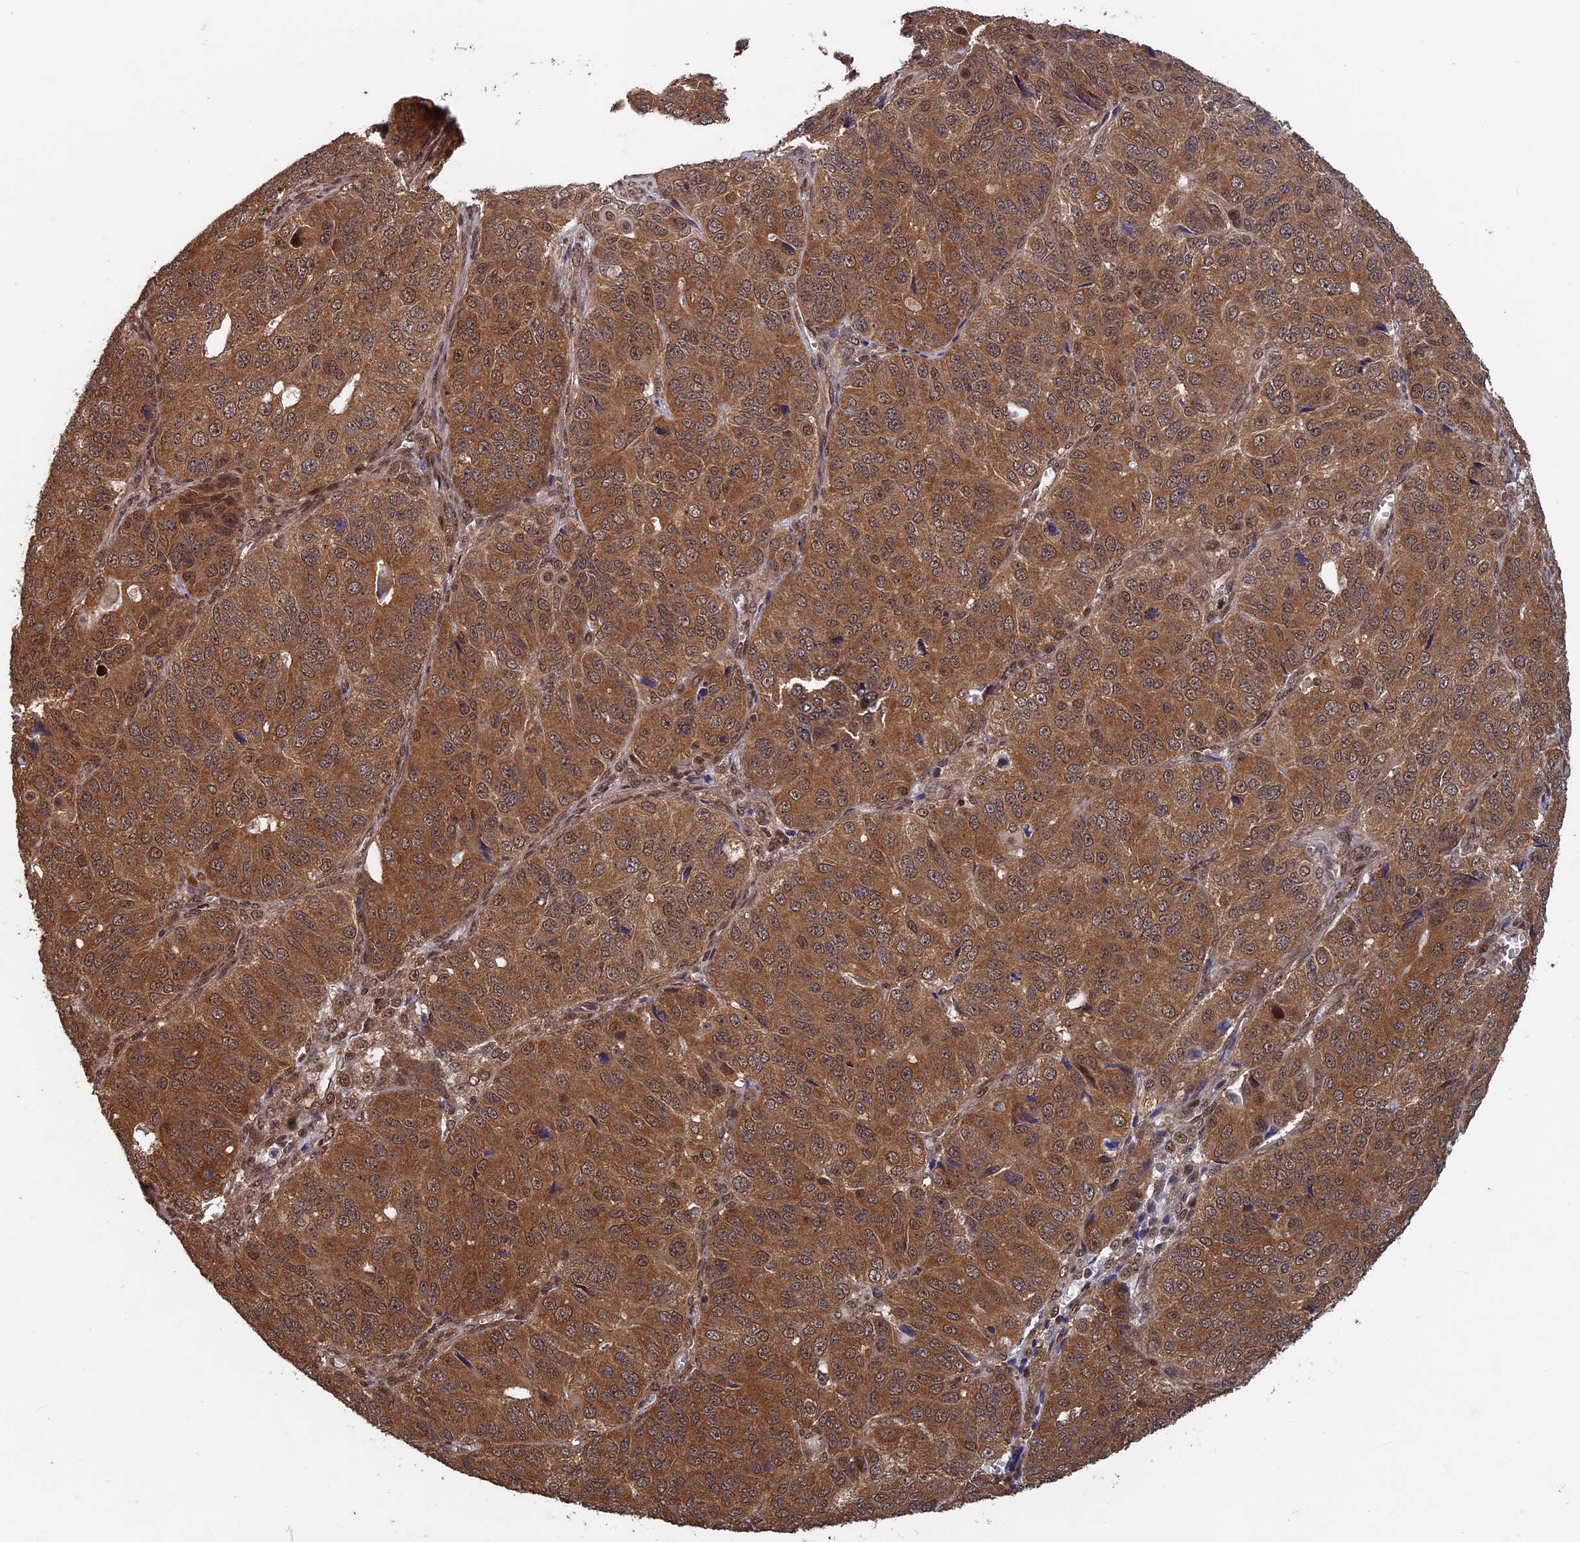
{"staining": {"intensity": "moderate", "quantity": ">75%", "location": "cytoplasmic/membranous,nuclear"}, "tissue": "ovarian cancer", "cell_type": "Tumor cells", "image_type": "cancer", "snomed": [{"axis": "morphology", "description": "Carcinoma, endometroid"}, {"axis": "topography", "description": "Ovary"}], "caption": "An IHC micrograph of neoplastic tissue is shown. Protein staining in brown highlights moderate cytoplasmic/membranous and nuclear positivity in ovarian cancer within tumor cells. Nuclei are stained in blue.", "gene": "FAM53C", "patient": {"sex": "female", "age": 51}}